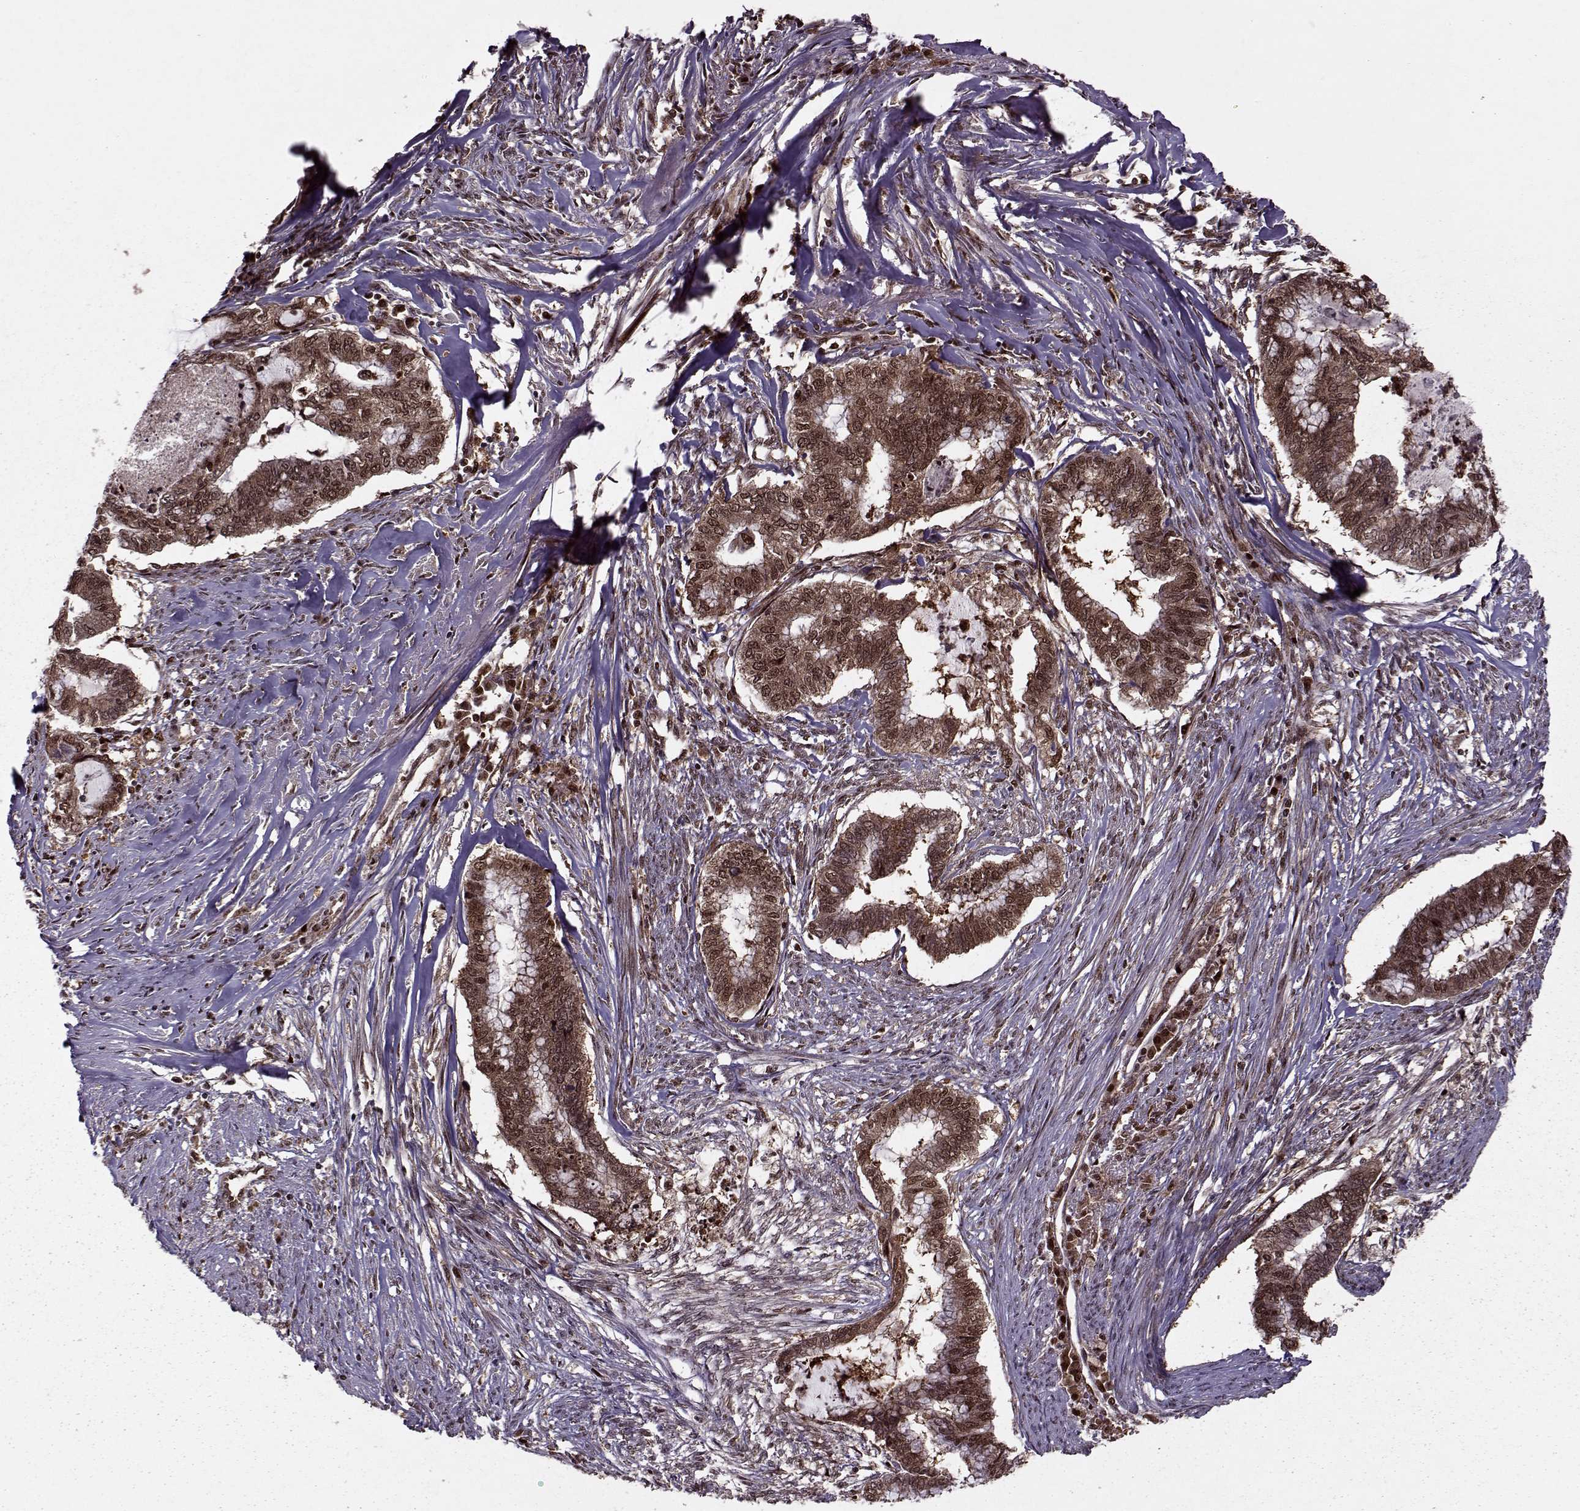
{"staining": {"intensity": "strong", "quantity": ">75%", "location": "cytoplasmic/membranous,nuclear"}, "tissue": "endometrial cancer", "cell_type": "Tumor cells", "image_type": "cancer", "snomed": [{"axis": "morphology", "description": "Adenocarcinoma, NOS"}, {"axis": "topography", "description": "Endometrium"}], "caption": "Endometrial cancer (adenocarcinoma) was stained to show a protein in brown. There is high levels of strong cytoplasmic/membranous and nuclear positivity in approximately >75% of tumor cells. (DAB (3,3'-diaminobenzidine) IHC, brown staining for protein, blue staining for nuclei).", "gene": "PSMA7", "patient": {"sex": "female", "age": 79}}